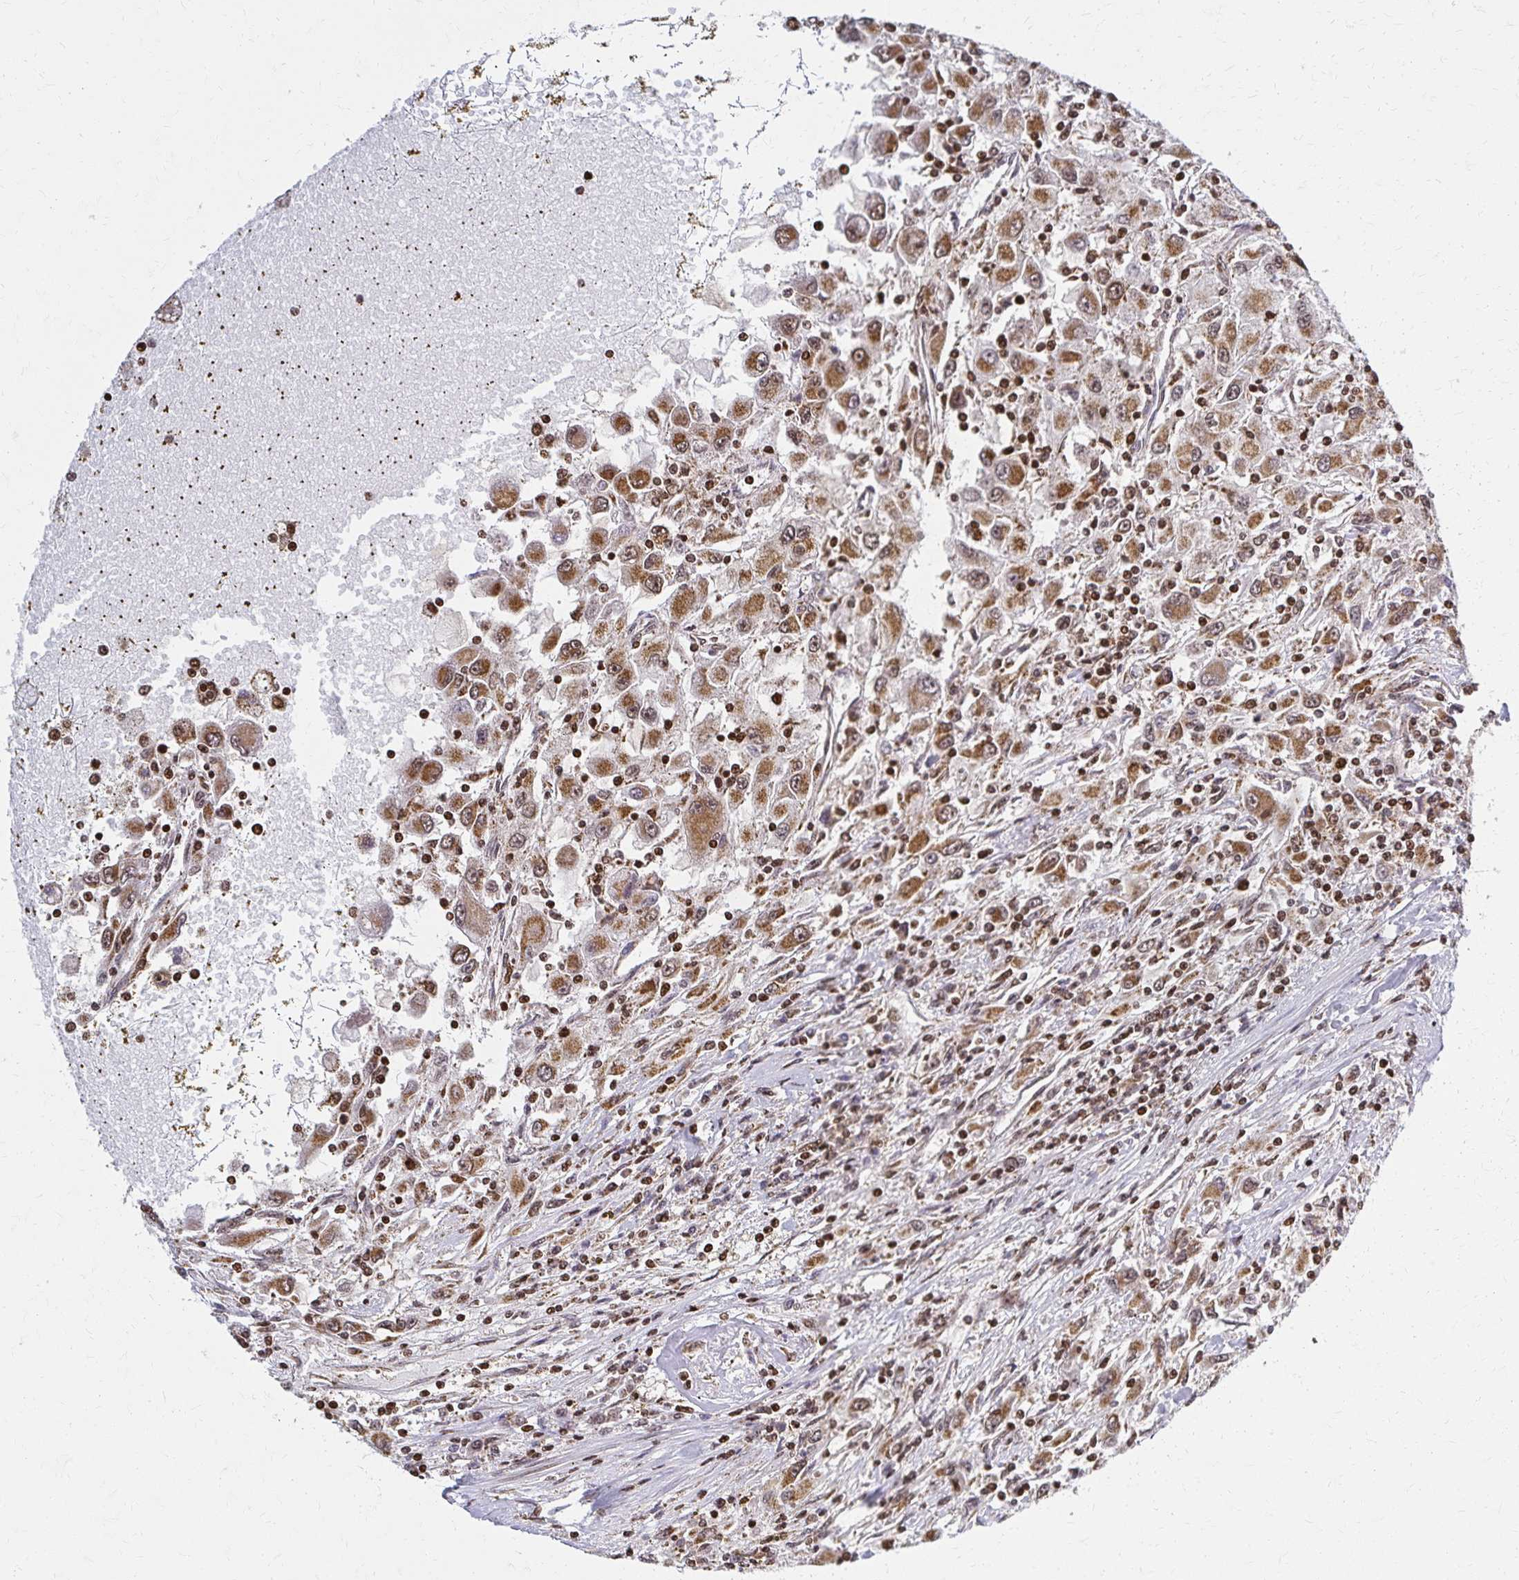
{"staining": {"intensity": "moderate", "quantity": ">75%", "location": "cytoplasmic/membranous,nuclear"}, "tissue": "renal cancer", "cell_type": "Tumor cells", "image_type": "cancer", "snomed": [{"axis": "morphology", "description": "Adenocarcinoma, NOS"}, {"axis": "topography", "description": "Kidney"}], "caption": "The photomicrograph demonstrates a brown stain indicating the presence of a protein in the cytoplasmic/membranous and nuclear of tumor cells in renal cancer.", "gene": "HOXA9", "patient": {"sex": "female", "age": 67}}